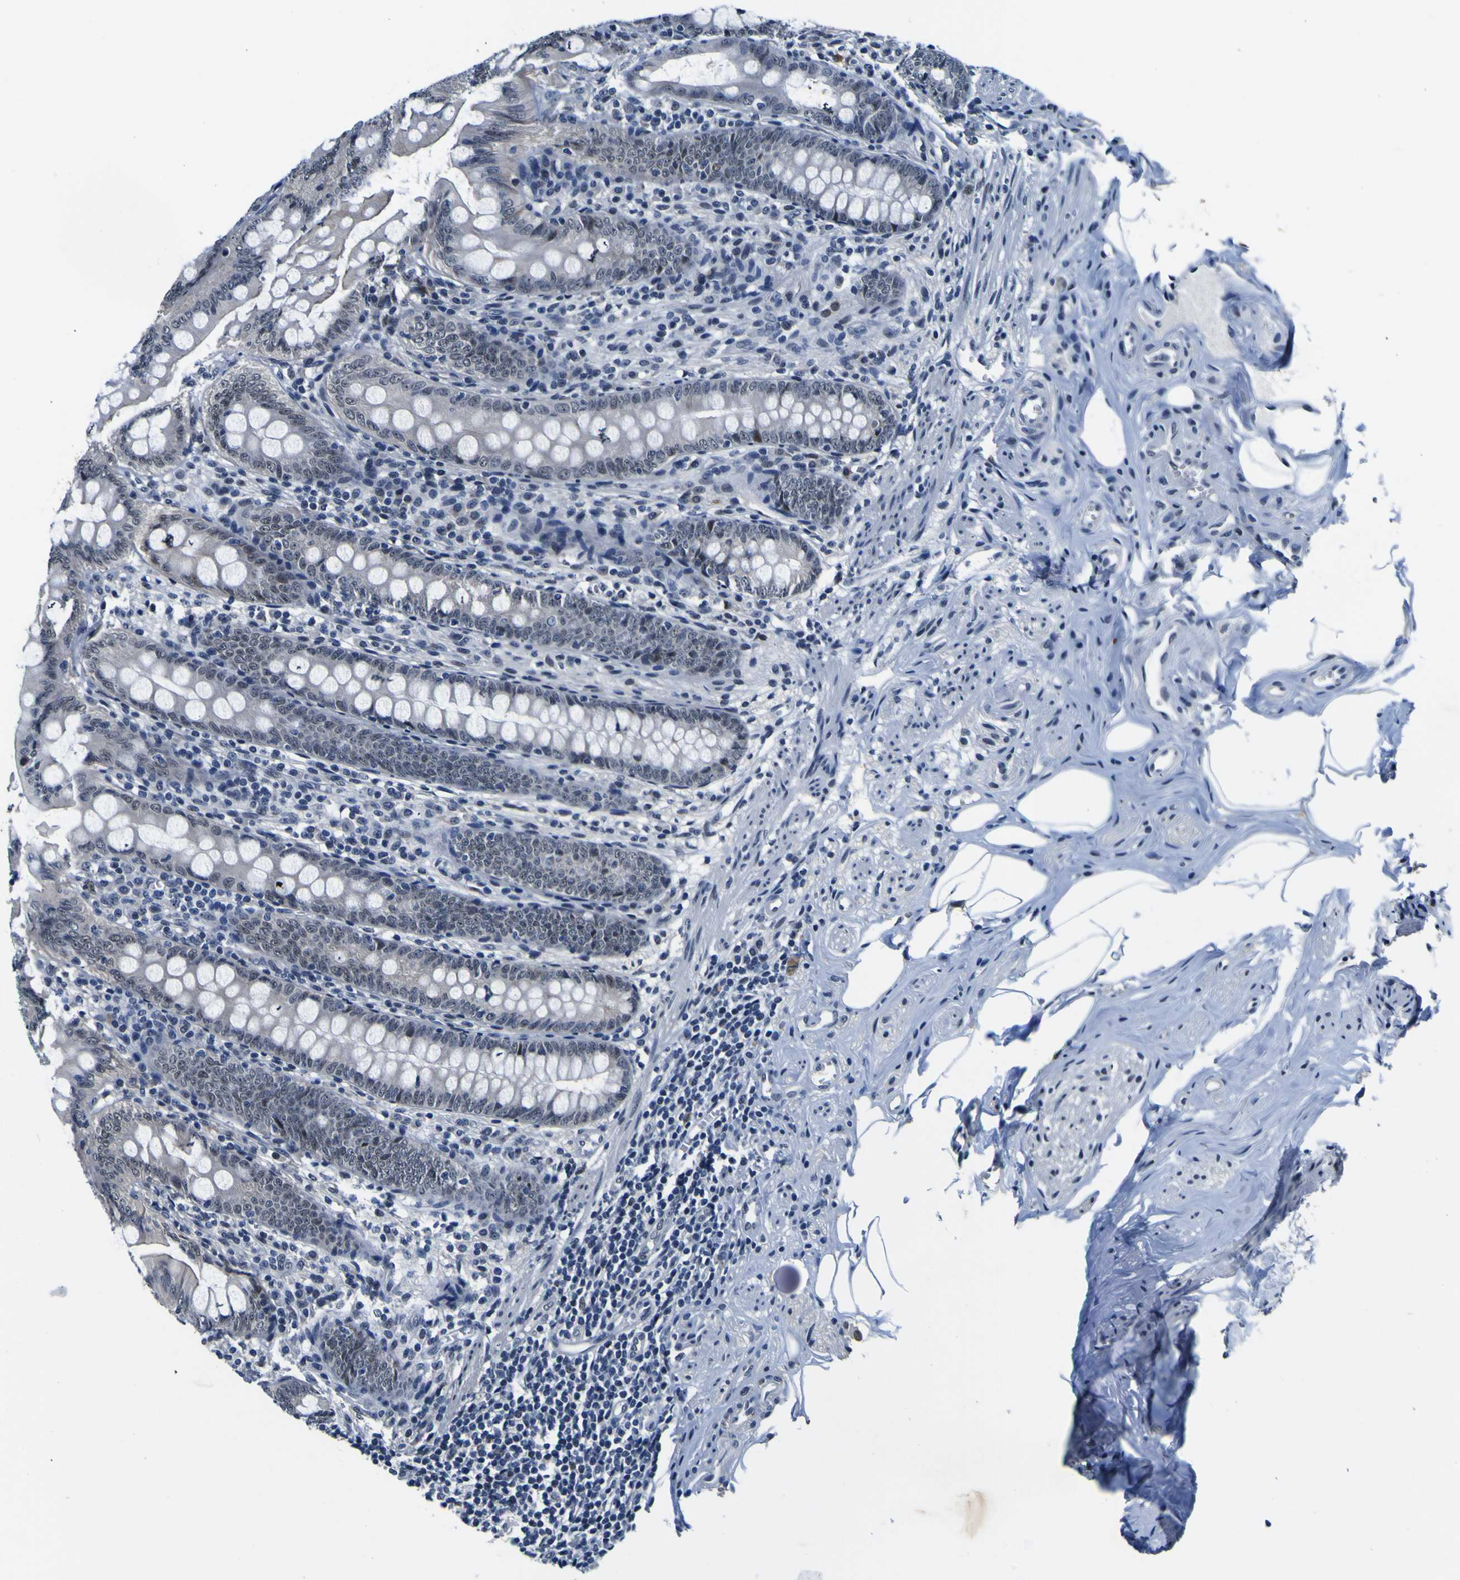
{"staining": {"intensity": "weak", "quantity": ">75%", "location": "nuclear"}, "tissue": "appendix", "cell_type": "Glandular cells", "image_type": "normal", "snomed": [{"axis": "morphology", "description": "Normal tissue, NOS"}, {"axis": "topography", "description": "Appendix"}], "caption": "Glandular cells exhibit weak nuclear expression in approximately >75% of cells in normal appendix.", "gene": "CUL4B", "patient": {"sex": "female", "age": 77}}